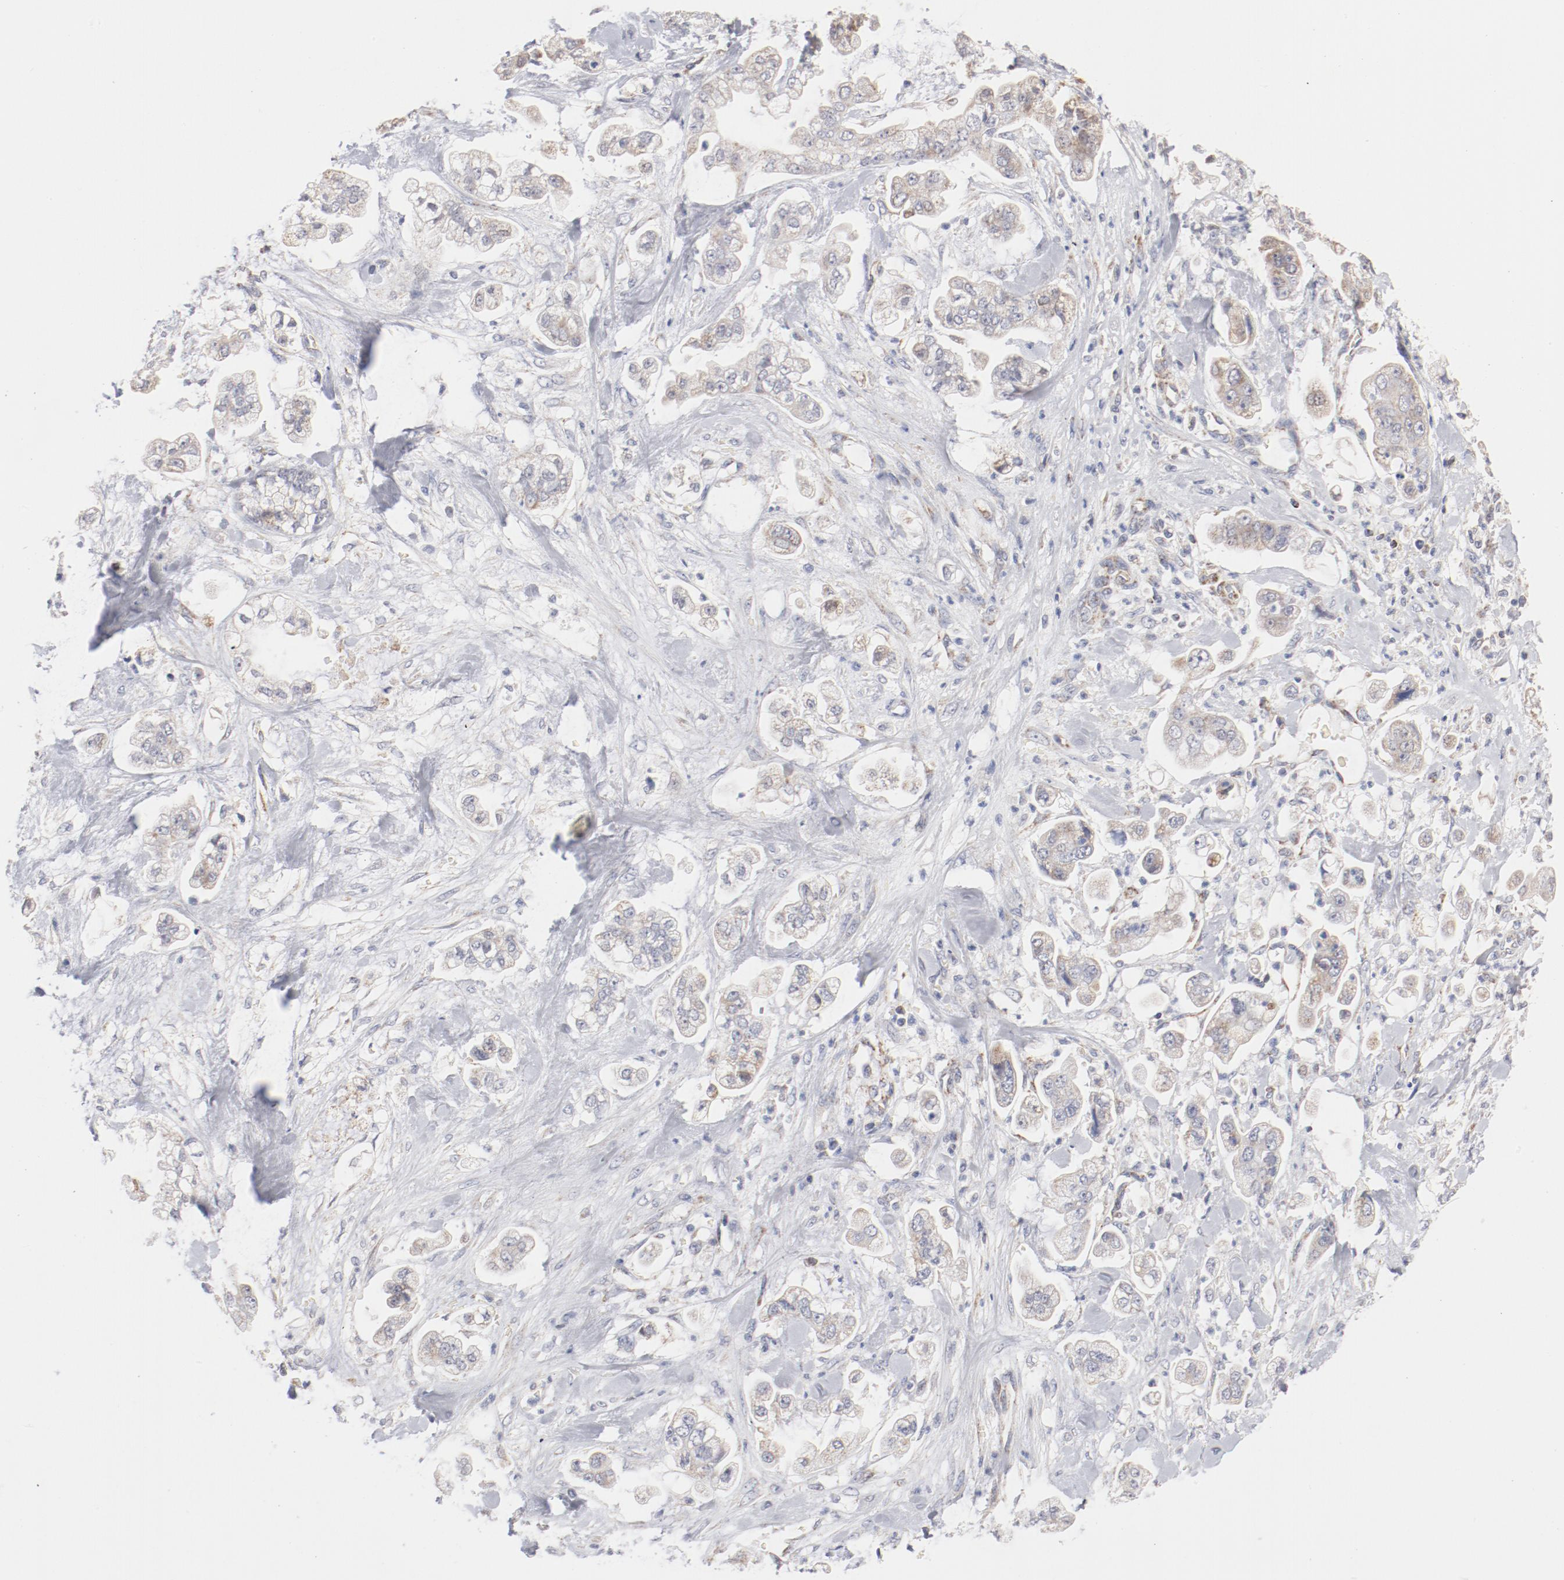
{"staining": {"intensity": "weak", "quantity": "25%-75%", "location": "cytoplasmic/membranous"}, "tissue": "stomach cancer", "cell_type": "Tumor cells", "image_type": "cancer", "snomed": [{"axis": "morphology", "description": "Adenocarcinoma, NOS"}, {"axis": "topography", "description": "Stomach"}], "caption": "Adenocarcinoma (stomach) stained with immunohistochemistry reveals weak cytoplasmic/membranous positivity in about 25%-75% of tumor cells.", "gene": "MRPL58", "patient": {"sex": "male", "age": 62}}